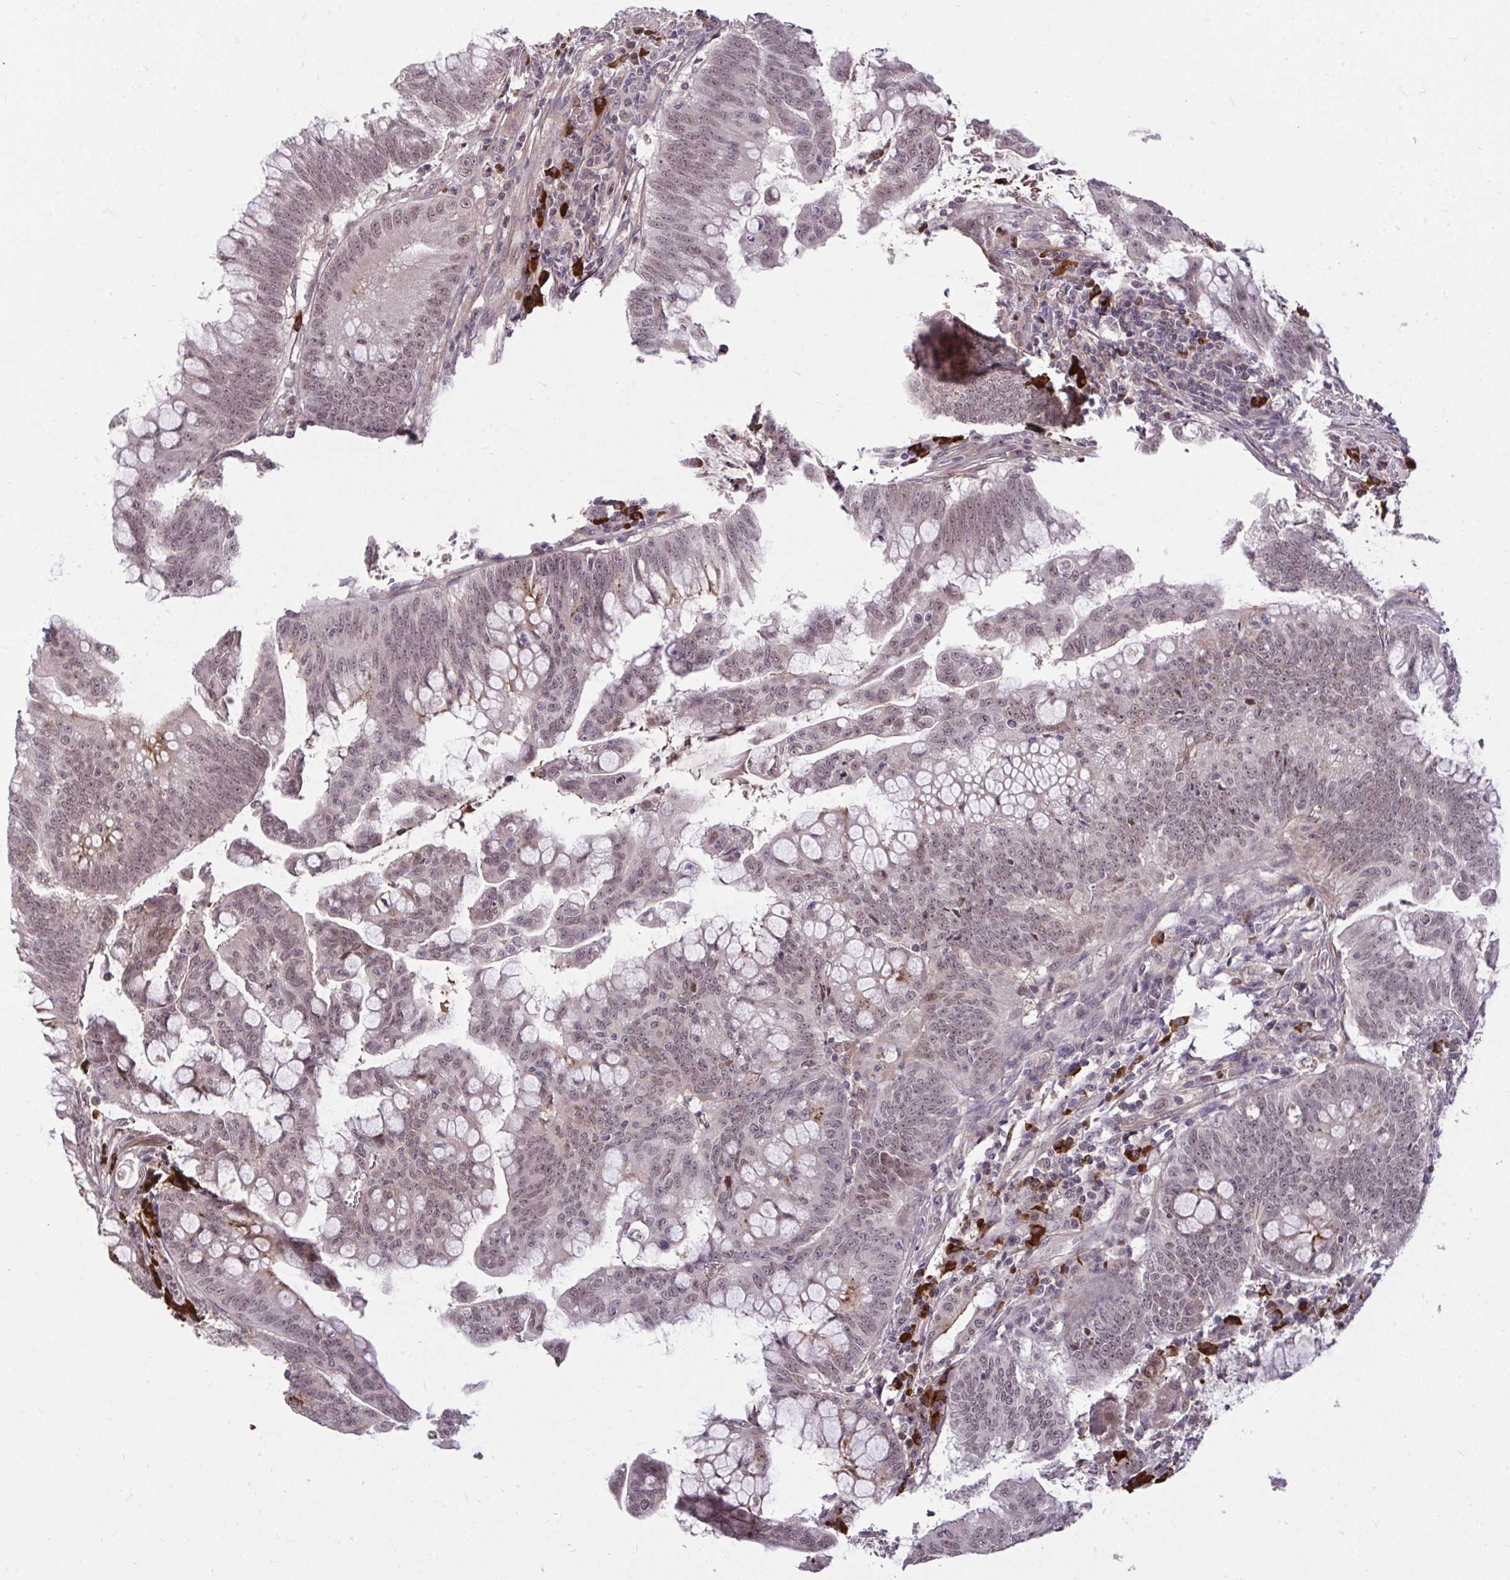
{"staining": {"intensity": "moderate", "quantity": ">75%", "location": "cytoplasmic/membranous,nuclear"}, "tissue": "colorectal cancer", "cell_type": "Tumor cells", "image_type": "cancer", "snomed": [{"axis": "morphology", "description": "Adenocarcinoma, NOS"}, {"axis": "topography", "description": "Colon"}], "caption": "About >75% of tumor cells in human colorectal cancer exhibit moderate cytoplasmic/membranous and nuclear protein staining as visualized by brown immunohistochemical staining.", "gene": "ZSCAN9", "patient": {"sex": "male", "age": 62}}